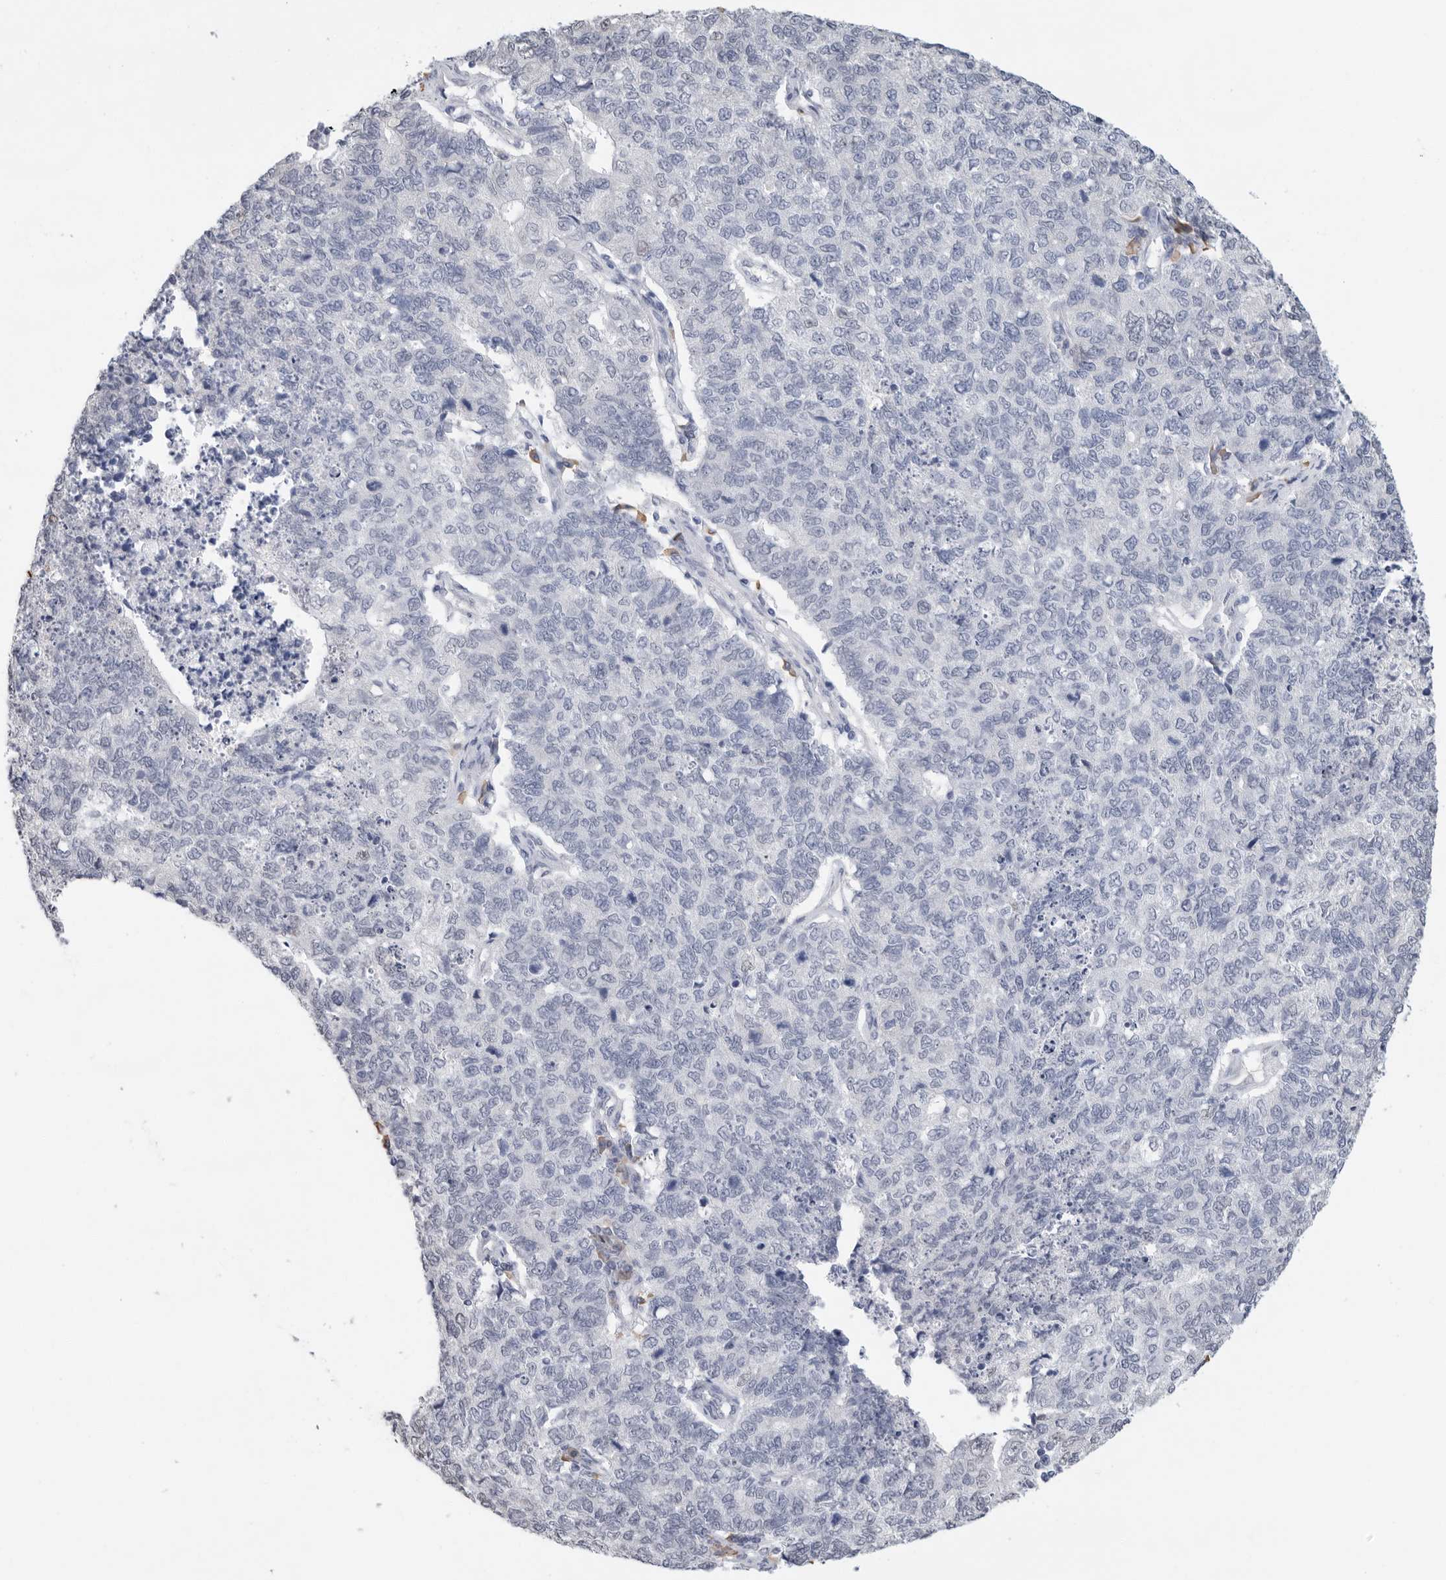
{"staining": {"intensity": "negative", "quantity": "none", "location": "none"}, "tissue": "cervical cancer", "cell_type": "Tumor cells", "image_type": "cancer", "snomed": [{"axis": "morphology", "description": "Squamous cell carcinoma, NOS"}, {"axis": "topography", "description": "Cervix"}], "caption": "Cervical squamous cell carcinoma was stained to show a protein in brown. There is no significant staining in tumor cells.", "gene": "ARHGEF10", "patient": {"sex": "female", "age": 63}}